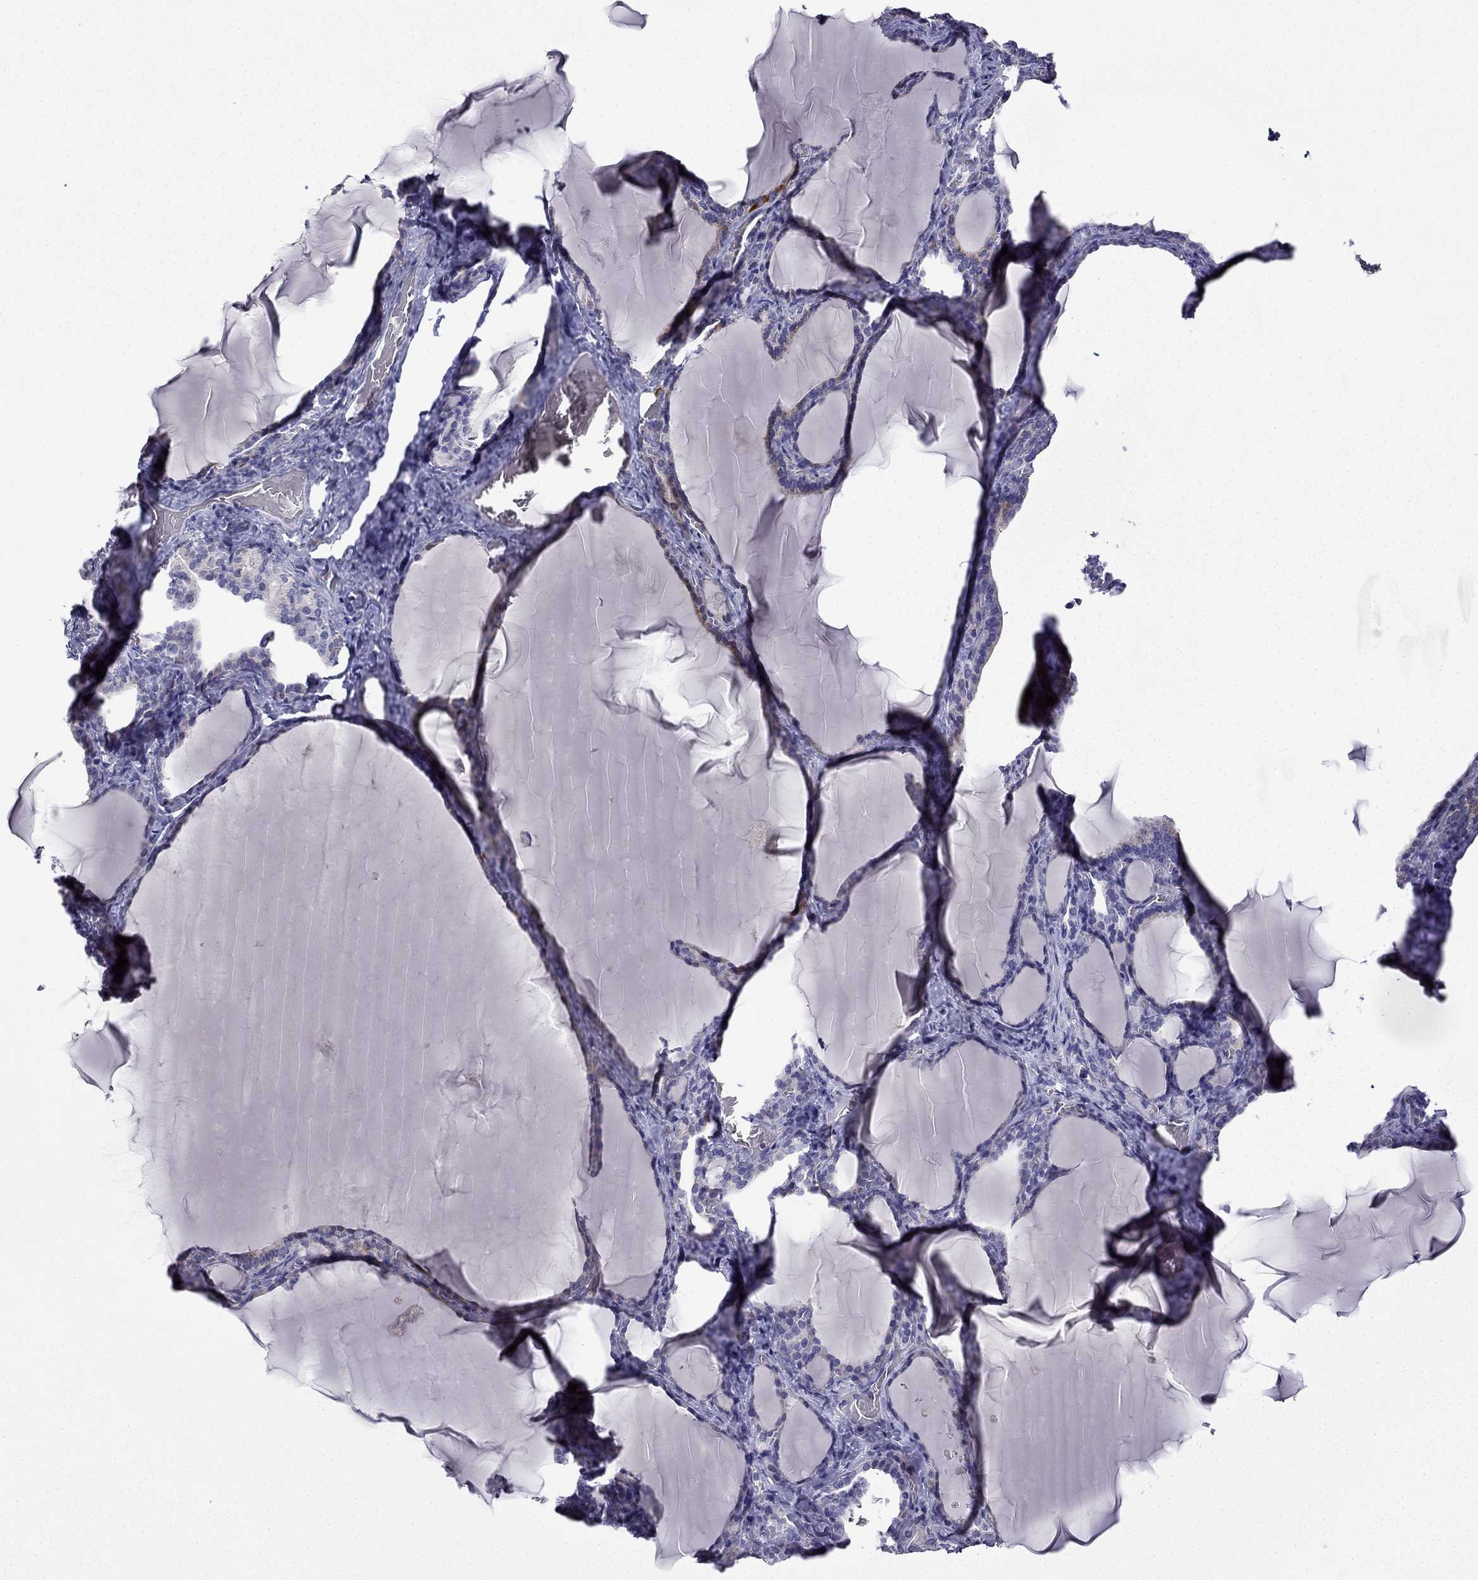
{"staining": {"intensity": "negative", "quantity": "none", "location": "none"}, "tissue": "thyroid gland", "cell_type": "Glandular cells", "image_type": "normal", "snomed": [{"axis": "morphology", "description": "Normal tissue, NOS"}, {"axis": "morphology", "description": "Hyperplasia, NOS"}, {"axis": "topography", "description": "Thyroid gland"}], "caption": "Immunohistochemistry of unremarkable thyroid gland exhibits no expression in glandular cells.", "gene": "UHRF1", "patient": {"sex": "female", "age": 27}}